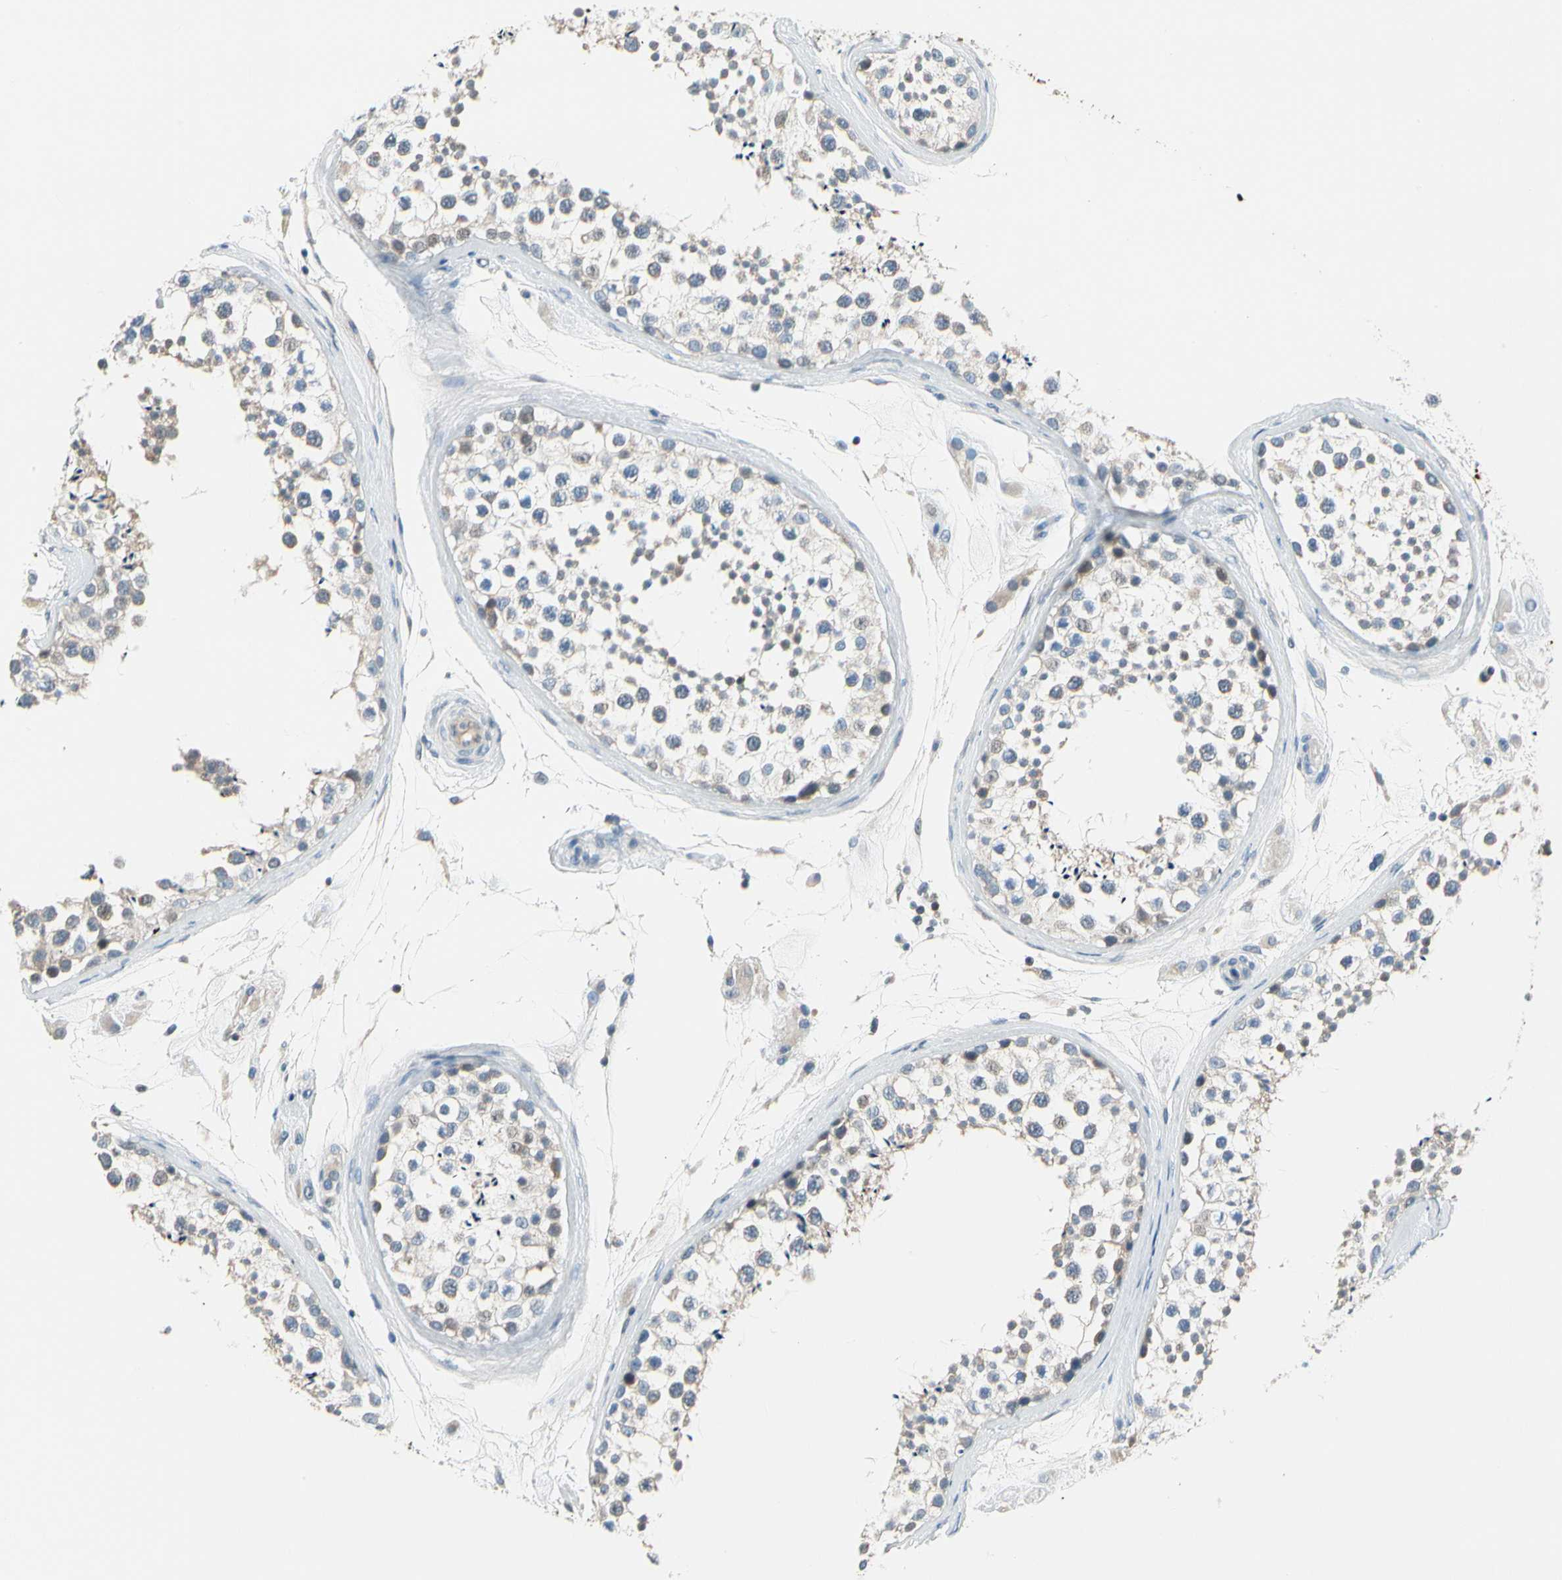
{"staining": {"intensity": "weak", "quantity": ">75%", "location": "cytoplasmic/membranous"}, "tissue": "testis", "cell_type": "Cells in seminiferous ducts", "image_type": "normal", "snomed": [{"axis": "morphology", "description": "Normal tissue, NOS"}, {"axis": "topography", "description": "Testis"}], "caption": "A high-resolution photomicrograph shows IHC staining of unremarkable testis, which shows weak cytoplasmic/membranous expression in approximately >75% of cells in seminiferous ducts. Ihc stains the protein of interest in brown and the nuclei are stained blue.", "gene": "STK40", "patient": {"sex": "male", "age": 46}}